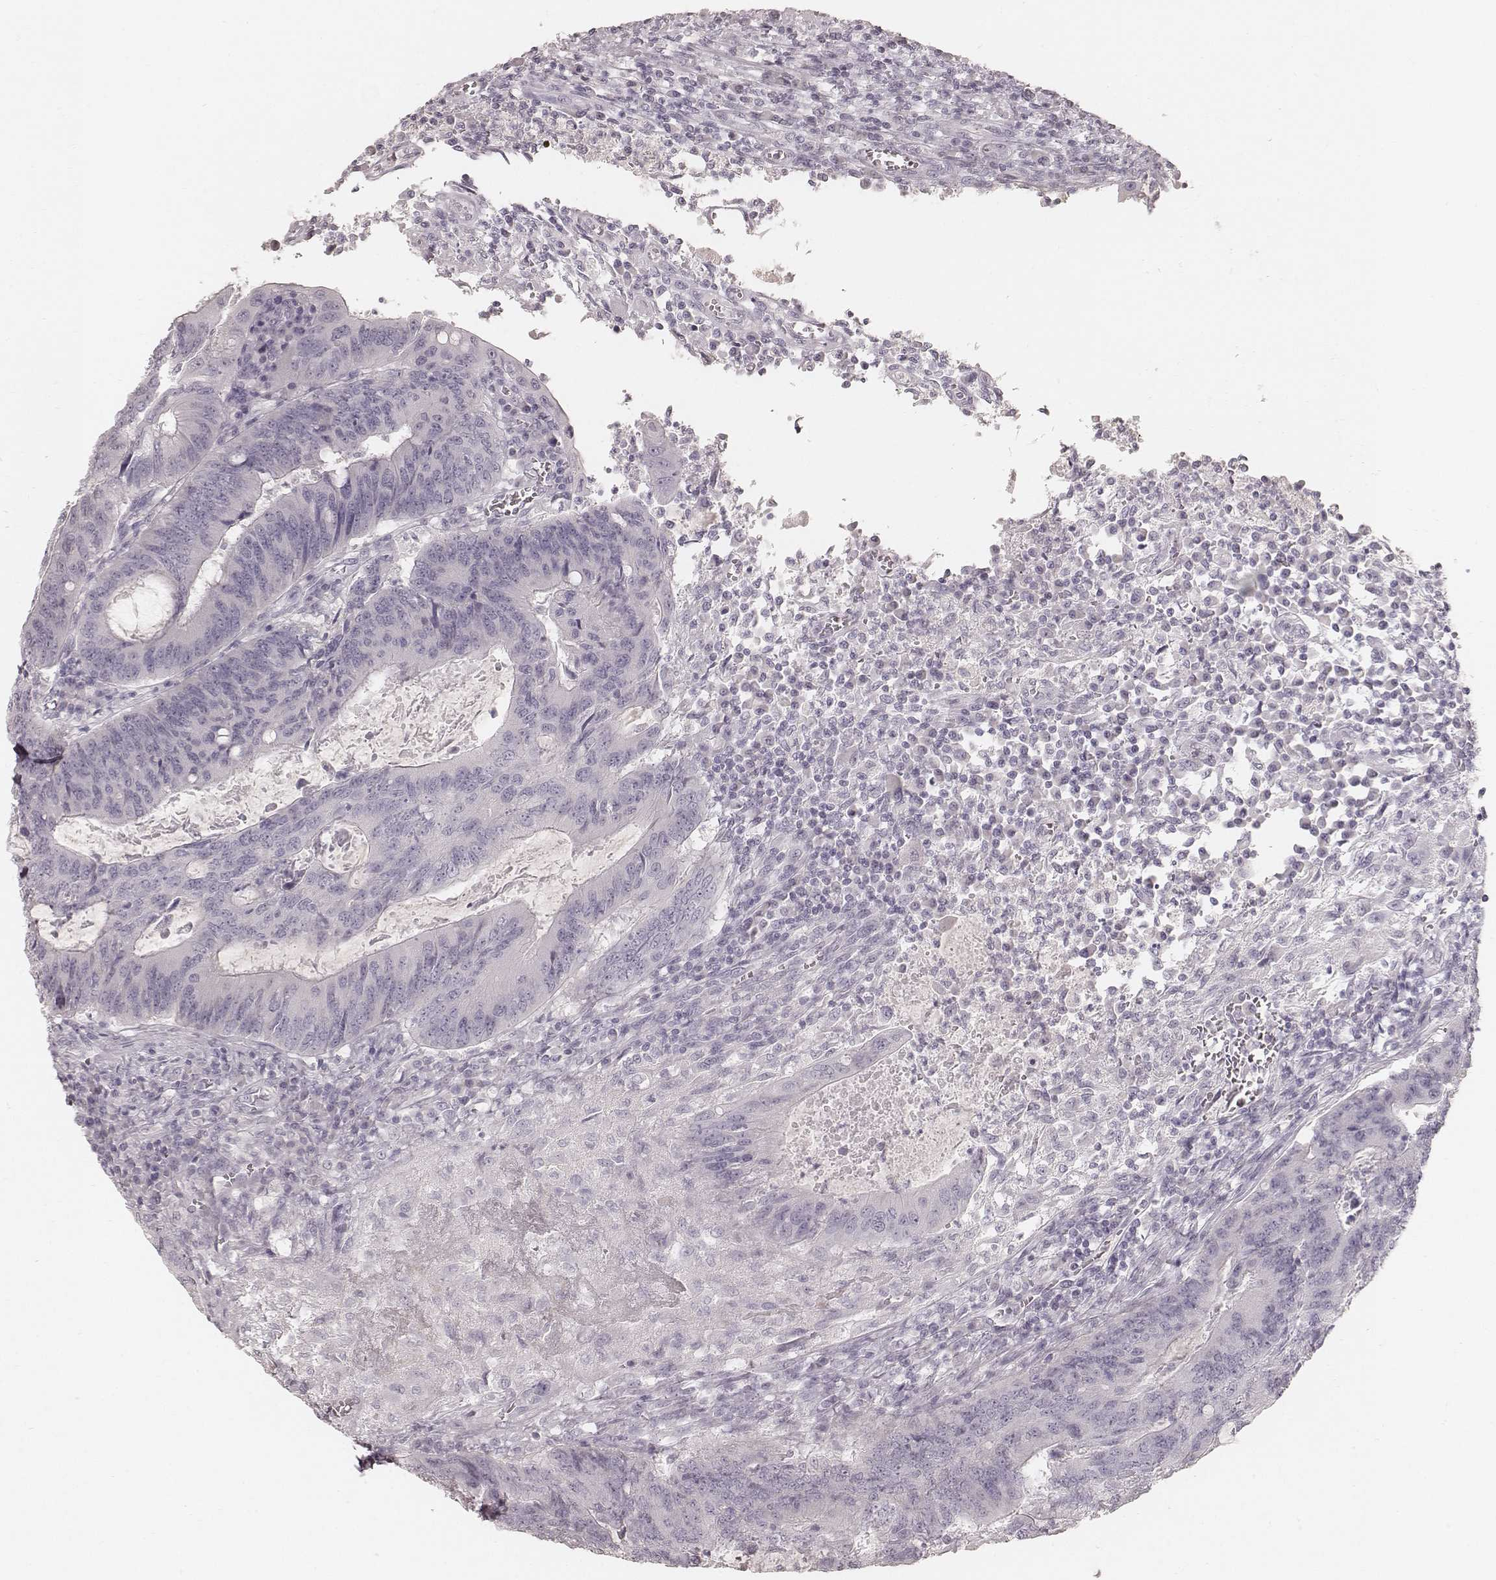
{"staining": {"intensity": "negative", "quantity": "none", "location": "none"}, "tissue": "colorectal cancer", "cell_type": "Tumor cells", "image_type": "cancer", "snomed": [{"axis": "morphology", "description": "Adenocarcinoma, NOS"}, {"axis": "topography", "description": "Colon"}], "caption": "Tumor cells are negative for brown protein staining in adenocarcinoma (colorectal).", "gene": "KRT26", "patient": {"sex": "male", "age": 67}}